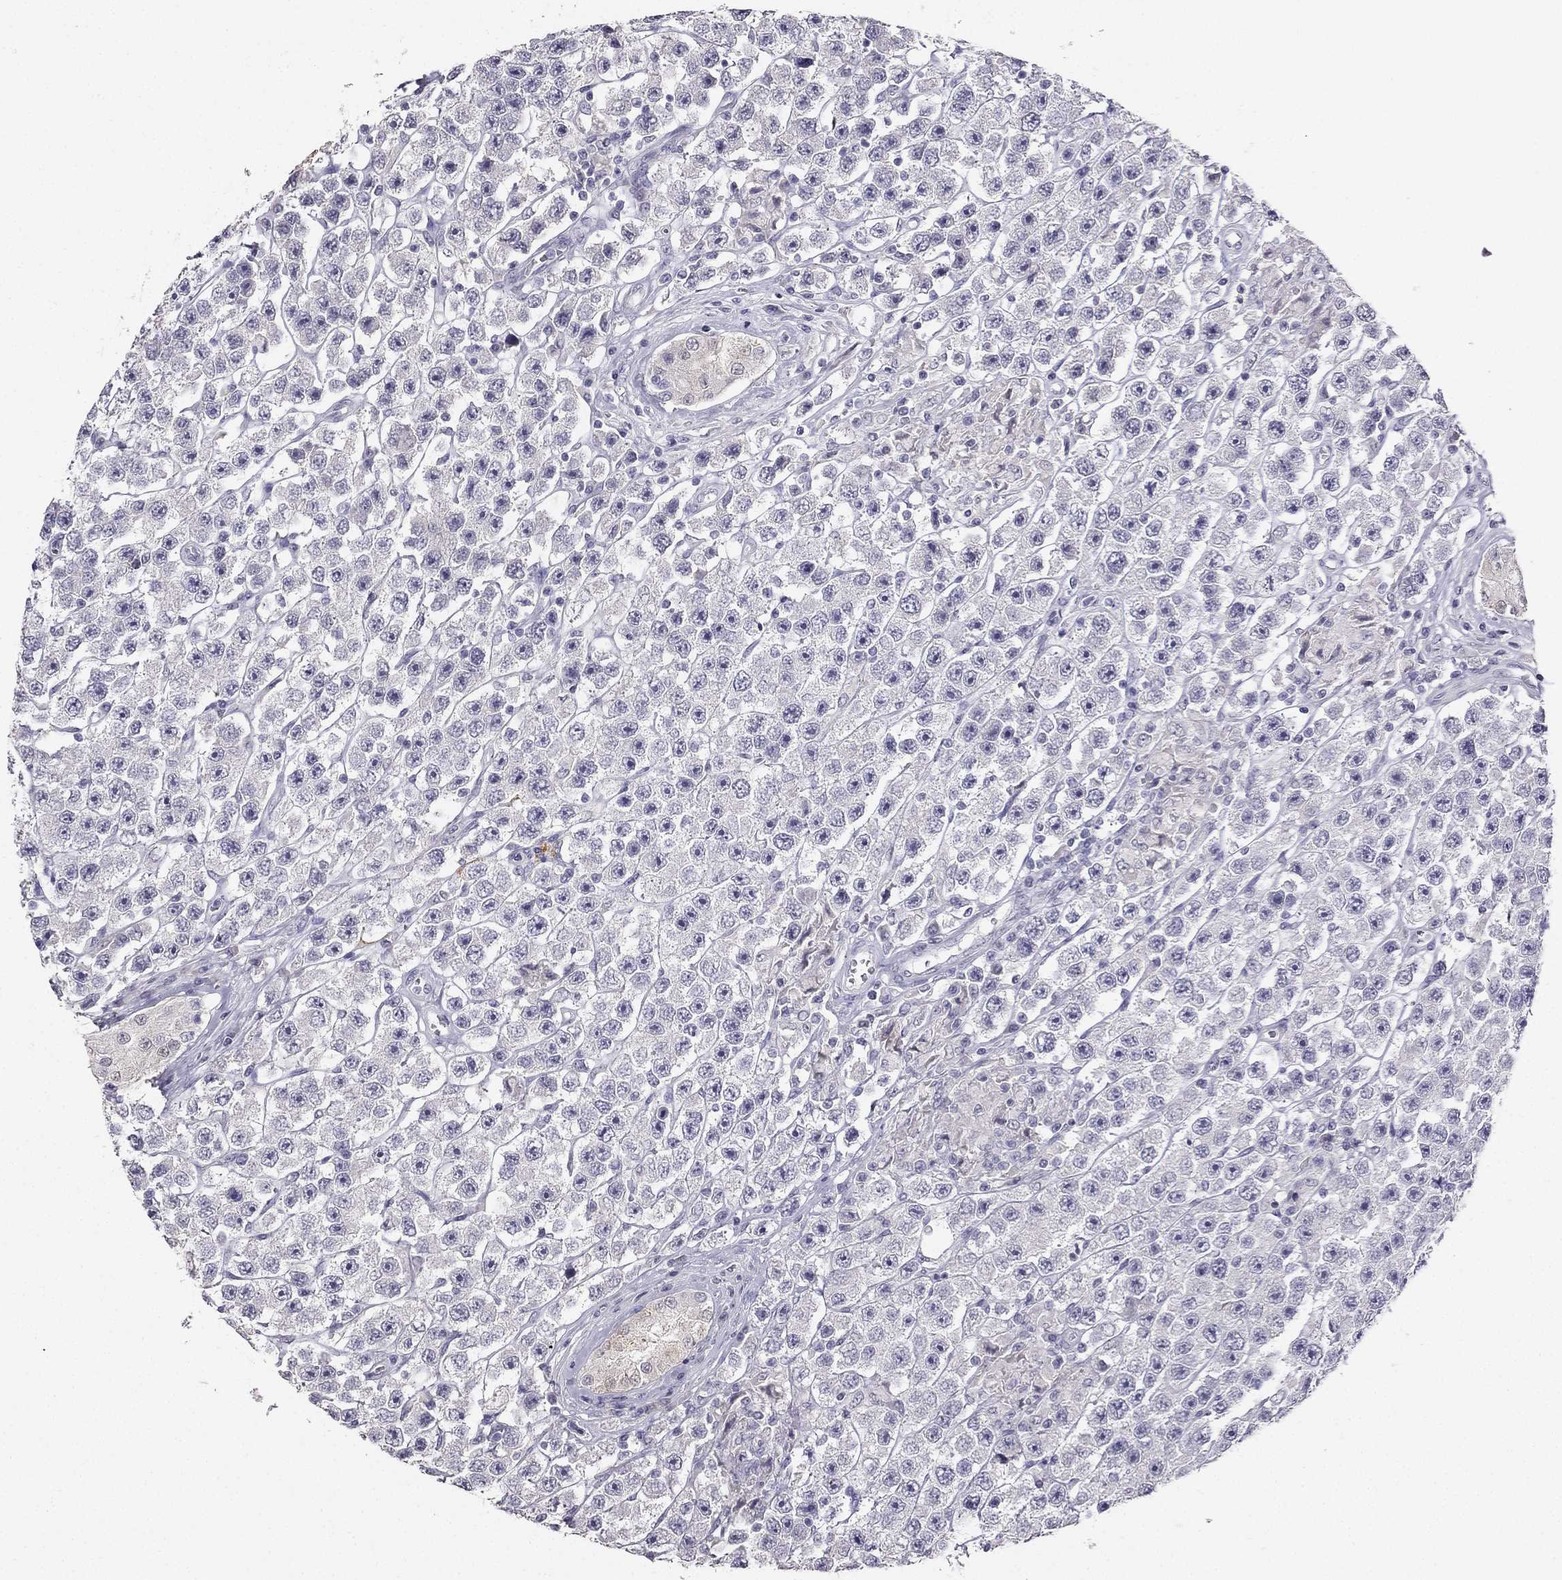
{"staining": {"intensity": "negative", "quantity": "none", "location": "none"}, "tissue": "testis cancer", "cell_type": "Tumor cells", "image_type": "cancer", "snomed": [{"axis": "morphology", "description": "Seminoma, NOS"}, {"axis": "topography", "description": "Testis"}], "caption": "Tumor cells show no significant expression in testis seminoma.", "gene": "CALB2", "patient": {"sex": "male", "age": 45}}